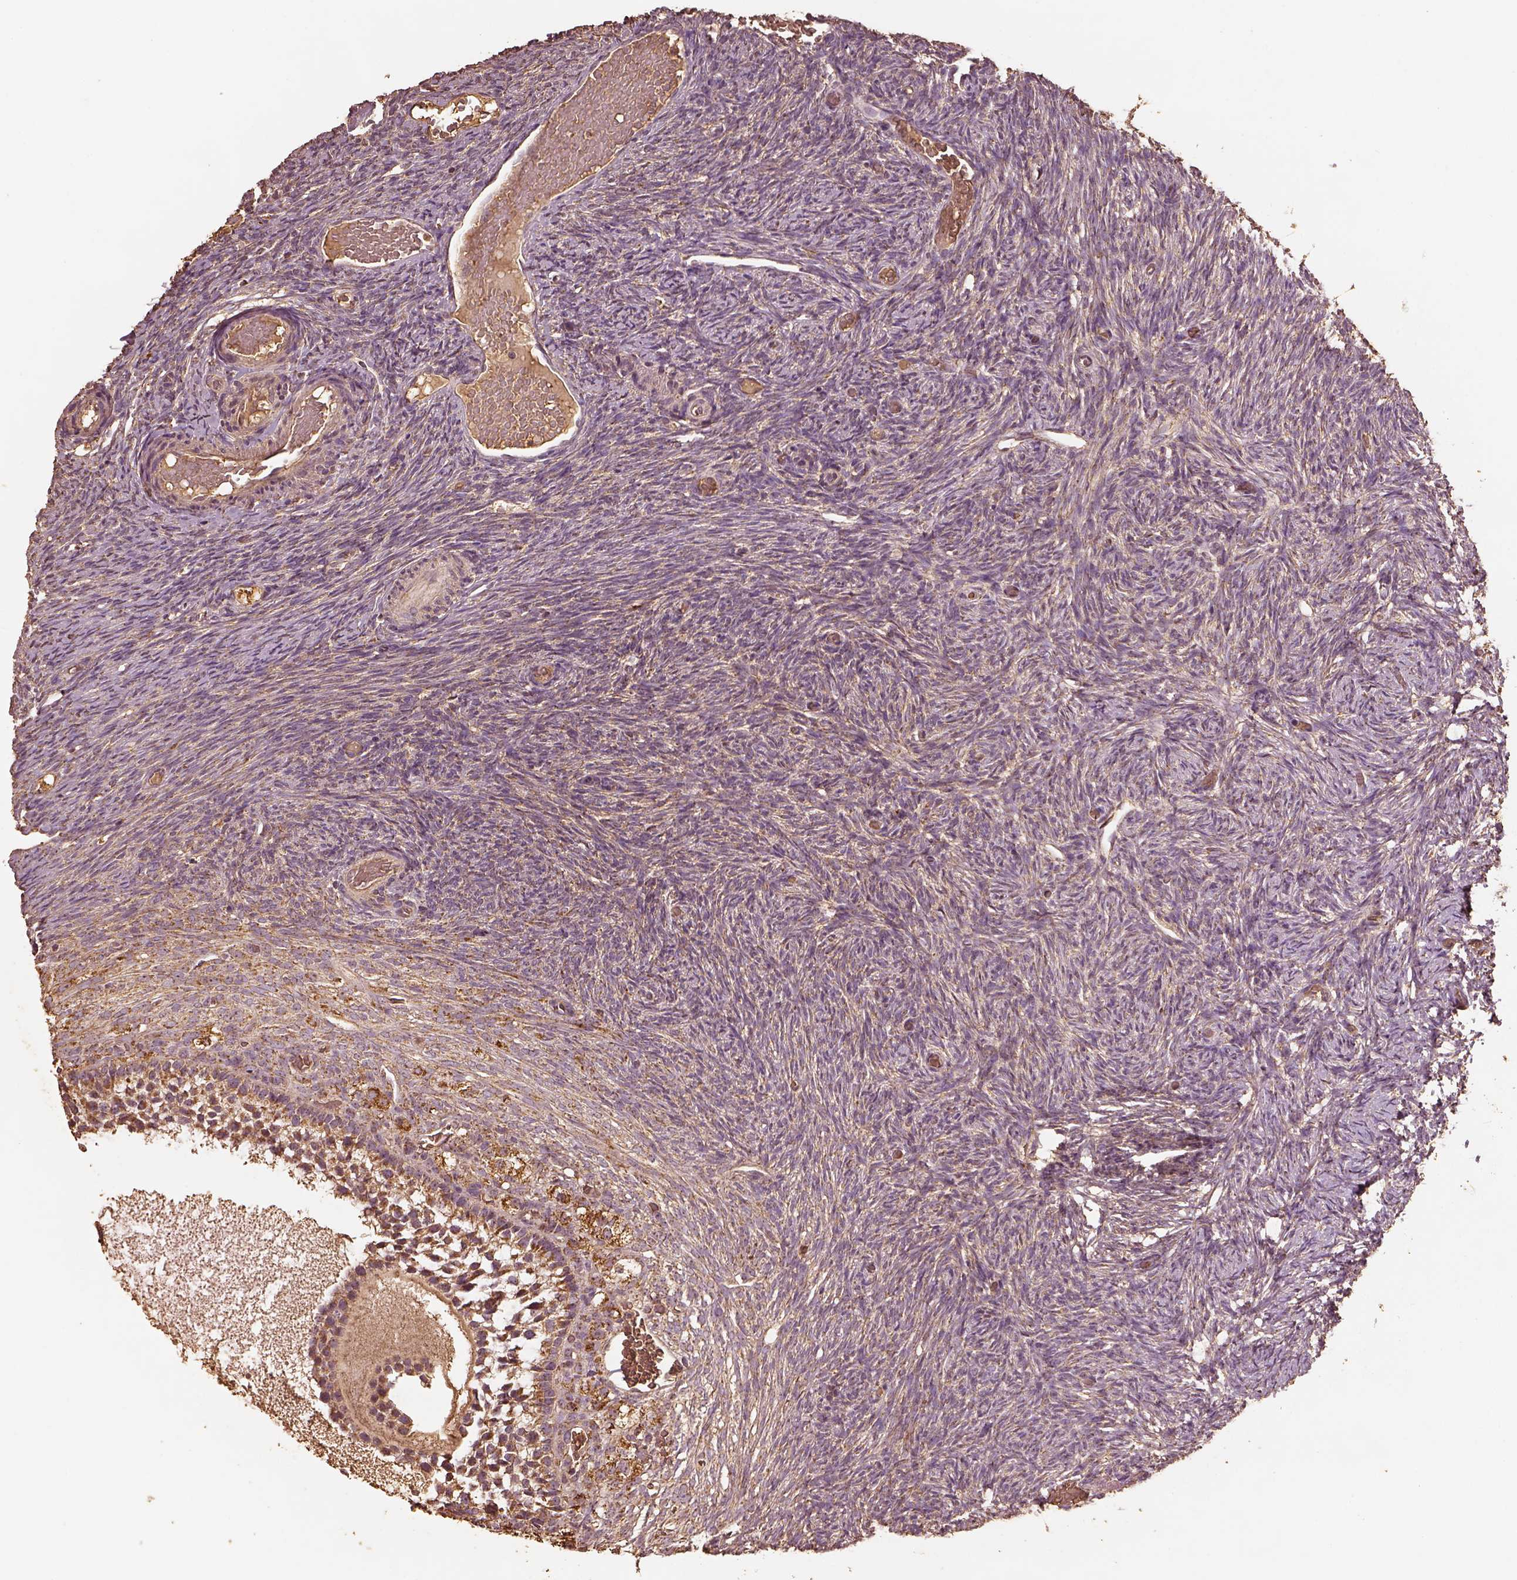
{"staining": {"intensity": "moderate", "quantity": ">75%", "location": "cytoplasmic/membranous"}, "tissue": "ovary", "cell_type": "Follicle cells", "image_type": "normal", "snomed": [{"axis": "morphology", "description": "Normal tissue, NOS"}, {"axis": "topography", "description": "Ovary"}], "caption": "This image reveals IHC staining of unremarkable ovary, with medium moderate cytoplasmic/membranous staining in approximately >75% of follicle cells.", "gene": "PTGES2", "patient": {"sex": "female", "age": 39}}